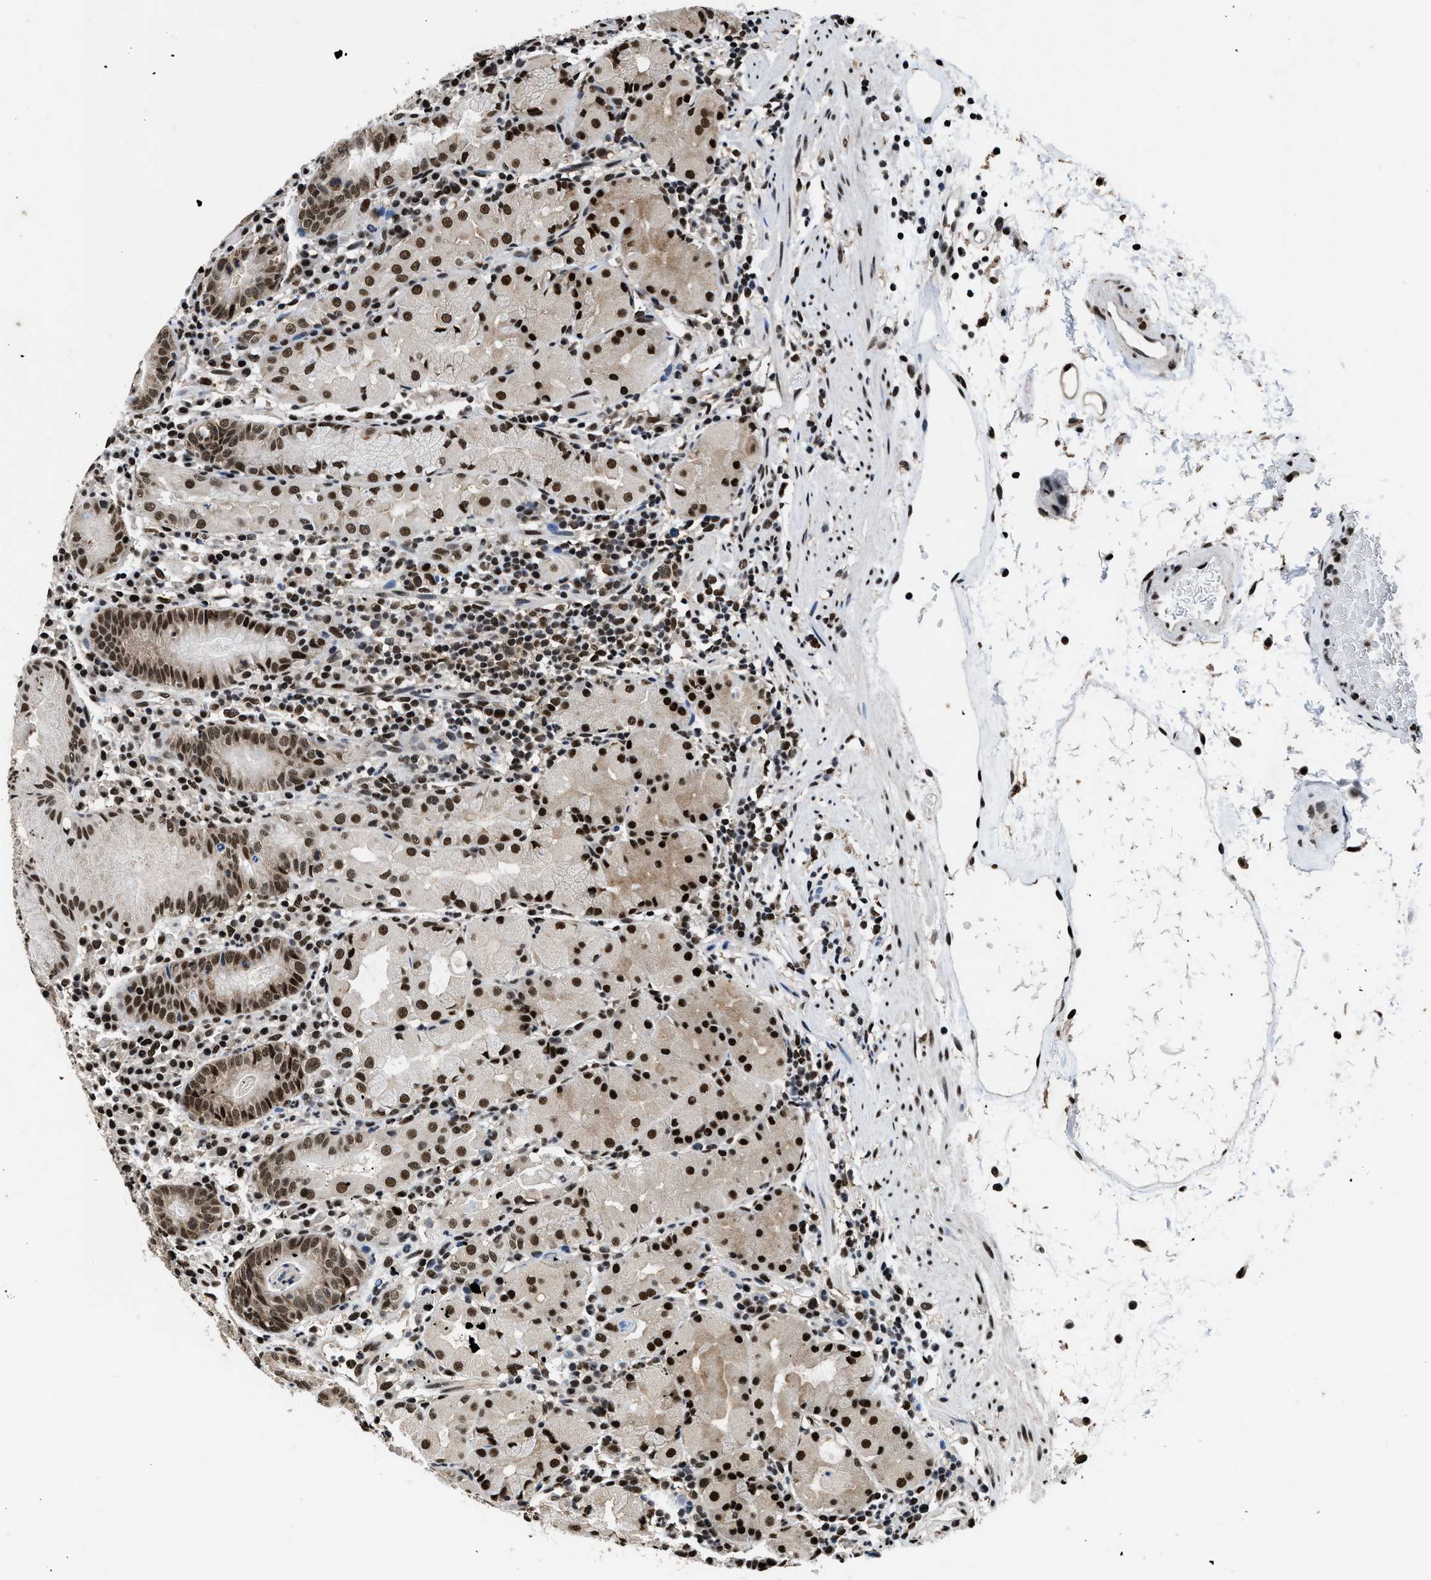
{"staining": {"intensity": "strong", "quantity": "25%-75%", "location": "cytoplasmic/membranous,nuclear"}, "tissue": "stomach", "cell_type": "Glandular cells", "image_type": "normal", "snomed": [{"axis": "morphology", "description": "Normal tissue, NOS"}, {"axis": "topography", "description": "Stomach"}, {"axis": "topography", "description": "Stomach, lower"}], "caption": "Protein expression analysis of normal human stomach reveals strong cytoplasmic/membranous,nuclear staining in approximately 25%-75% of glandular cells. (DAB (3,3'-diaminobenzidine) = brown stain, brightfield microscopy at high magnification).", "gene": "HNRNPF", "patient": {"sex": "female", "age": 75}}